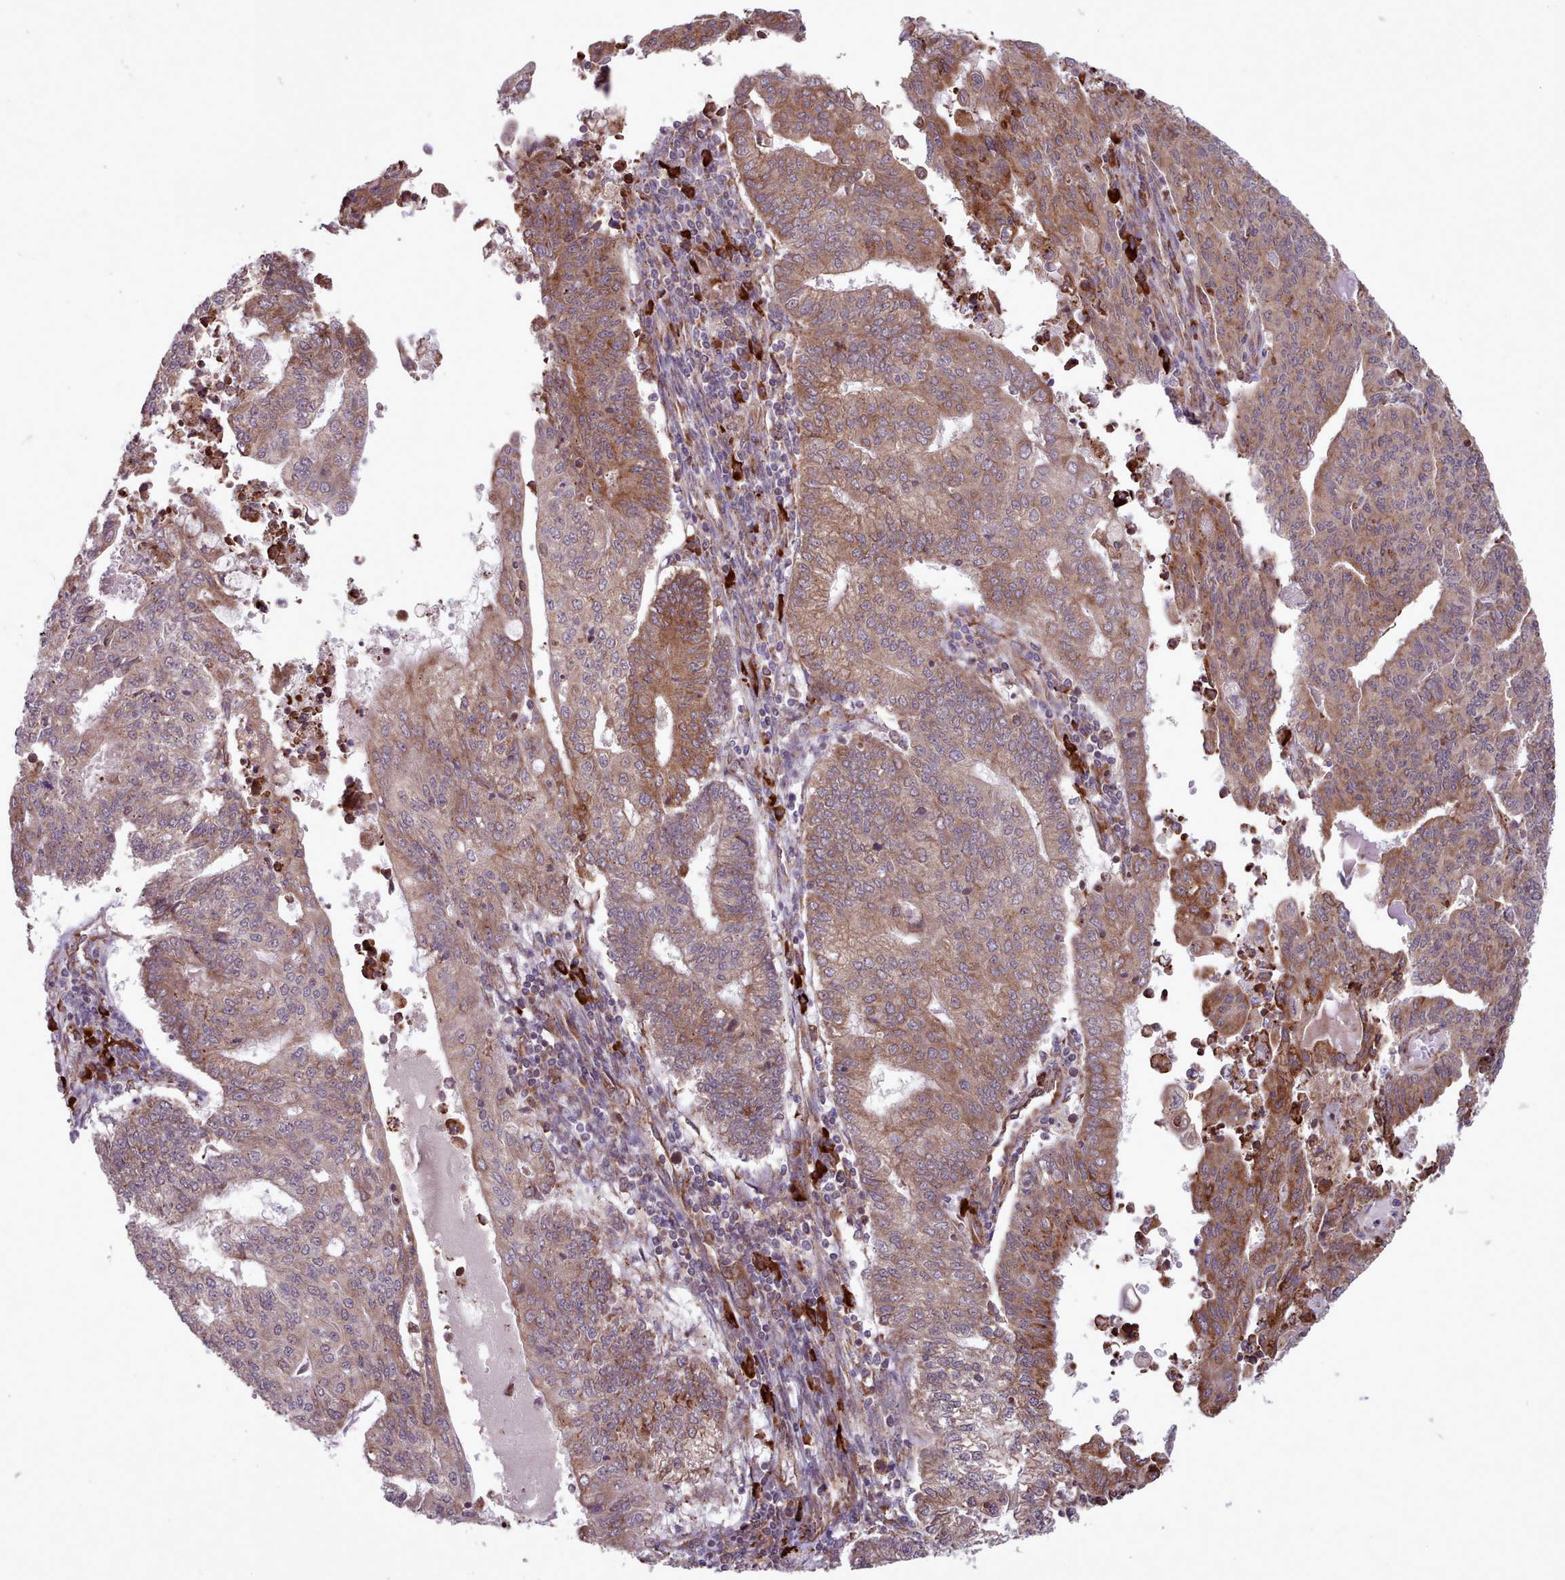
{"staining": {"intensity": "moderate", "quantity": ">75%", "location": "cytoplasmic/membranous"}, "tissue": "endometrial cancer", "cell_type": "Tumor cells", "image_type": "cancer", "snomed": [{"axis": "morphology", "description": "Adenocarcinoma, NOS"}, {"axis": "topography", "description": "Endometrium"}], "caption": "Moderate cytoplasmic/membranous staining for a protein is seen in approximately >75% of tumor cells of adenocarcinoma (endometrial) using immunohistochemistry.", "gene": "TTLL3", "patient": {"sex": "female", "age": 59}}